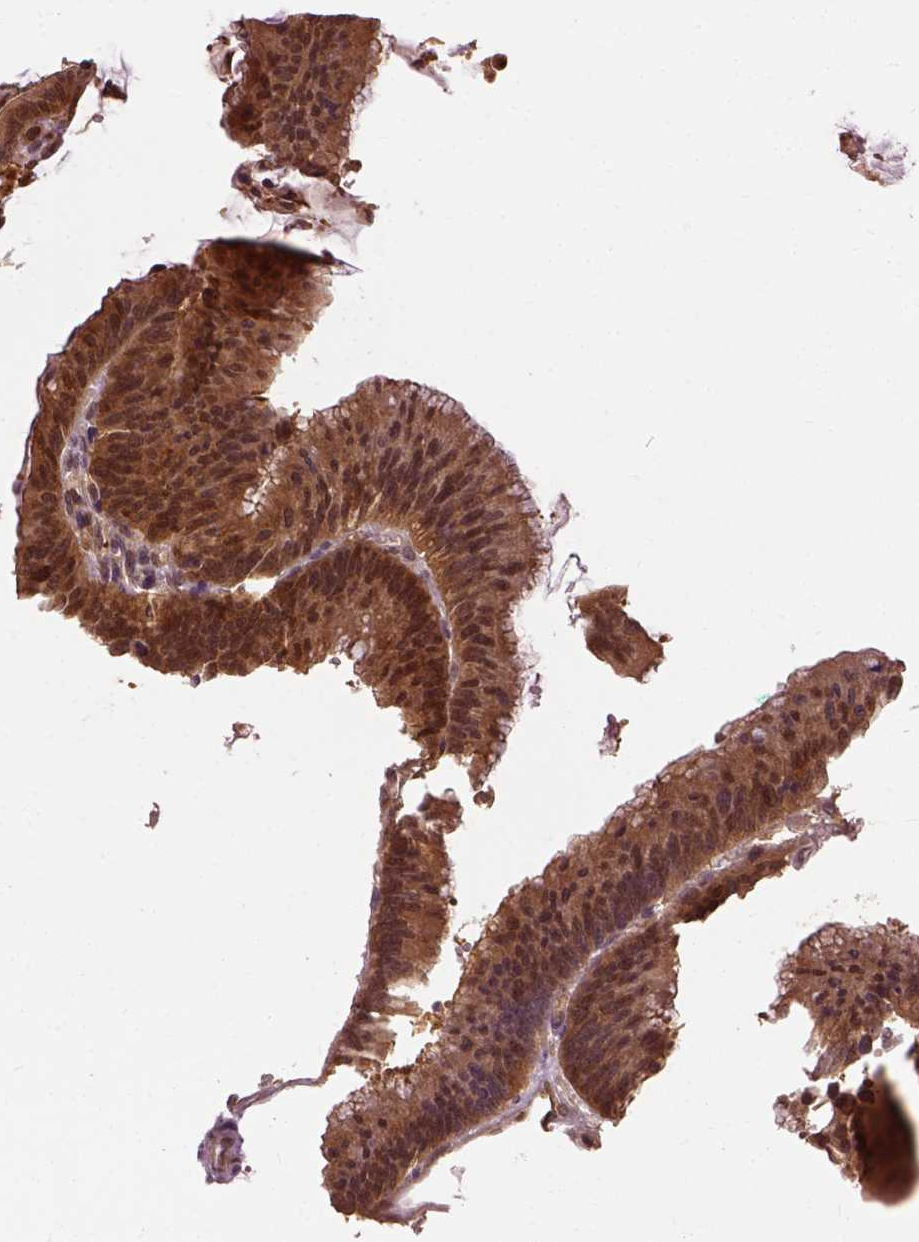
{"staining": {"intensity": "strong", "quantity": ">75%", "location": "cytoplasmic/membranous"}, "tissue": "colorectal cancer", "cell_type": "Tumor cells", "image_type": "cancer", "snomed": [{"axis": "morphology", "description": "Adenocarcinoma, NOS"}, {"axis": "topography", "description": "Colon"}], "caption": "A histopathology image of human colorectal cancer (adenocarcinoma) stained for a protein exhibits strong cytoplasmic/membranous brown staining in tumor cells.", "gene": "GPI", "patient": {"sex": "female", "age": 78}}